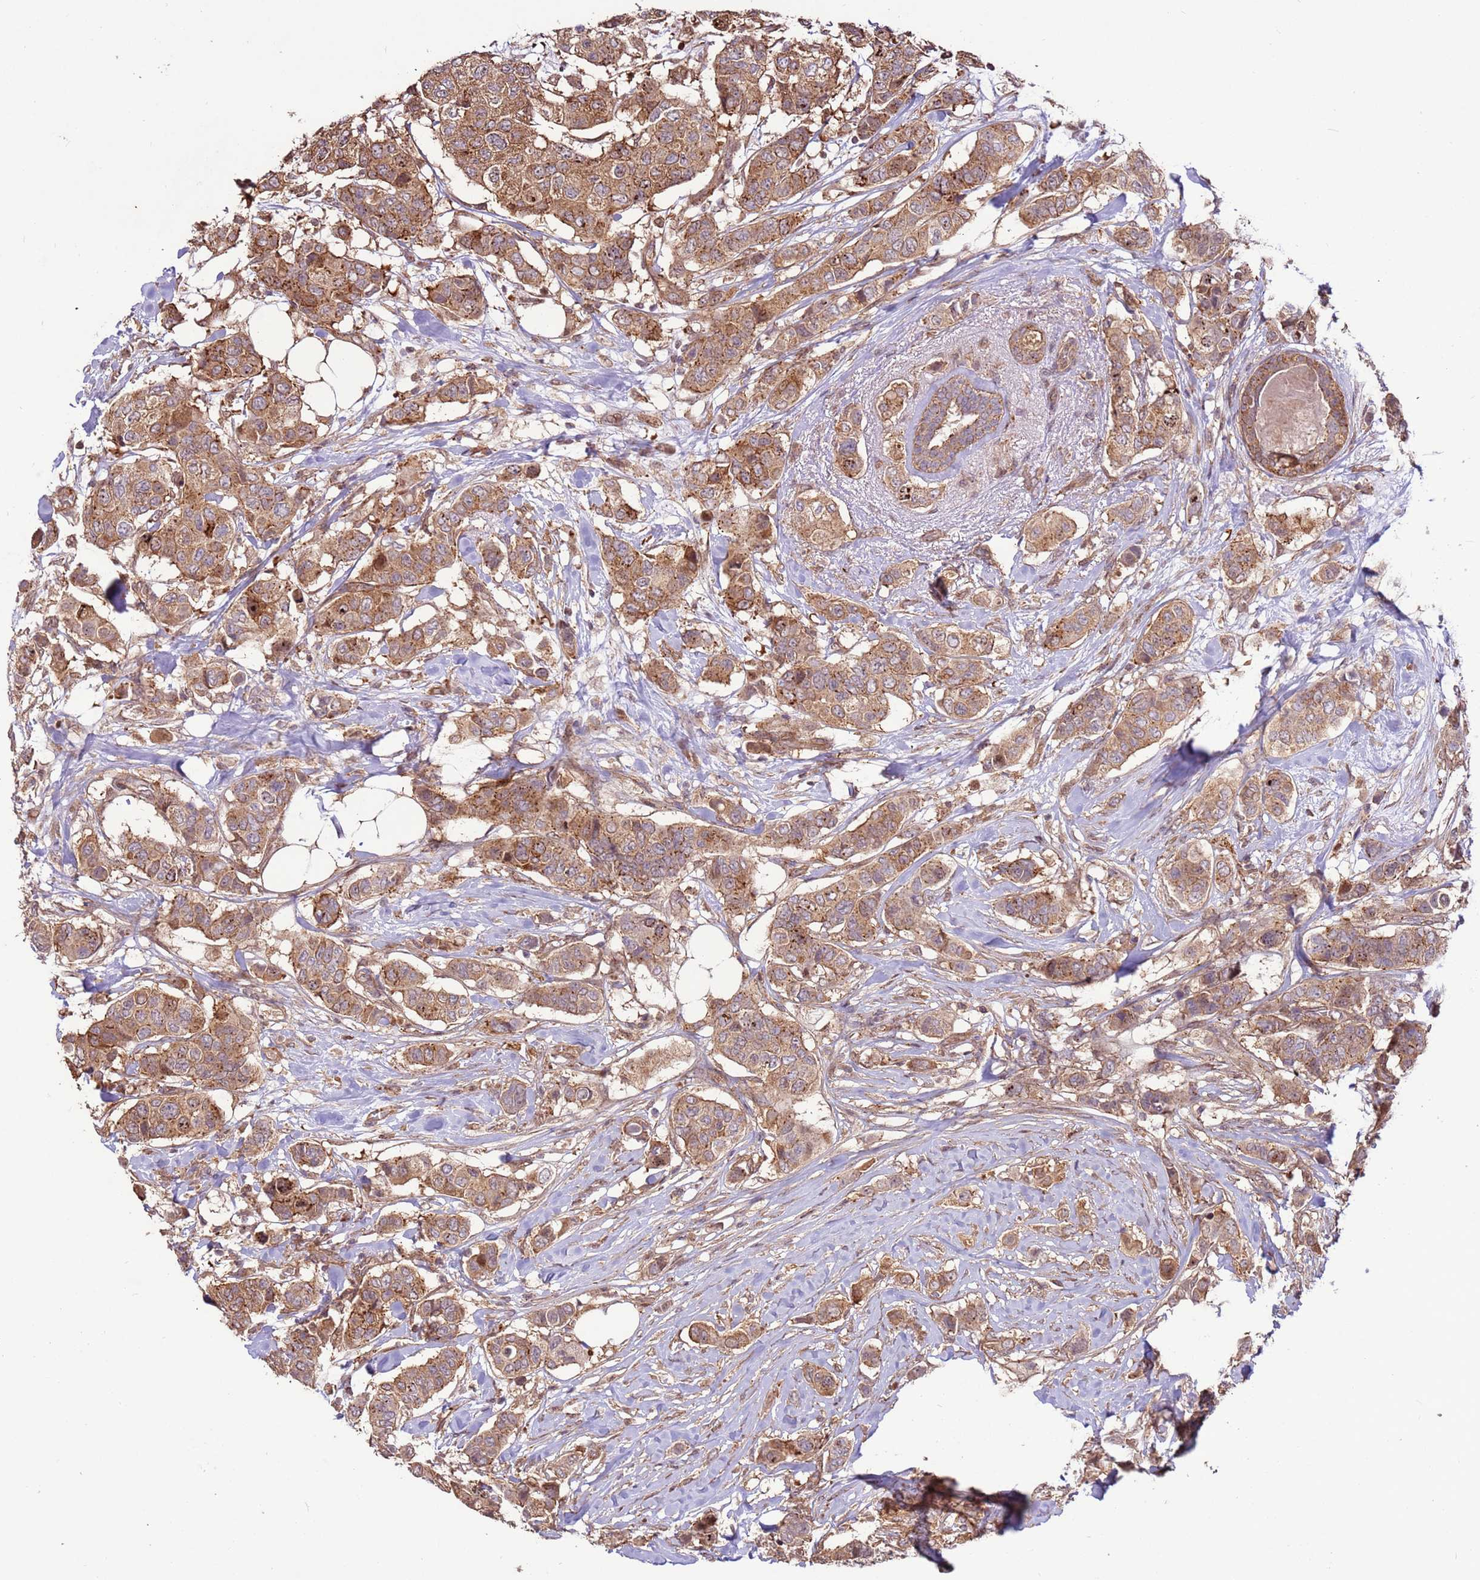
{"staining": {"intensity": "moderate", "quantity": ">75%", "location": "cytoplasmic/membranous"}, "tissue": "breast cancer", "cell_type": "Tumor cells", "image_type": "cancer", "snomed": [{"axis": "morphology", "description": "Lobular carcinoma"}, {"axis": "topography", "description": "Breast"}], "caption": "IHC of lobular carcinoma (breast) shows medium levels of moderate cytoplasmic/membranous expression in approximately >75% of tumor cells.", "gene": "CCDC112", "patient": {"sex": "female", "age": 51}}